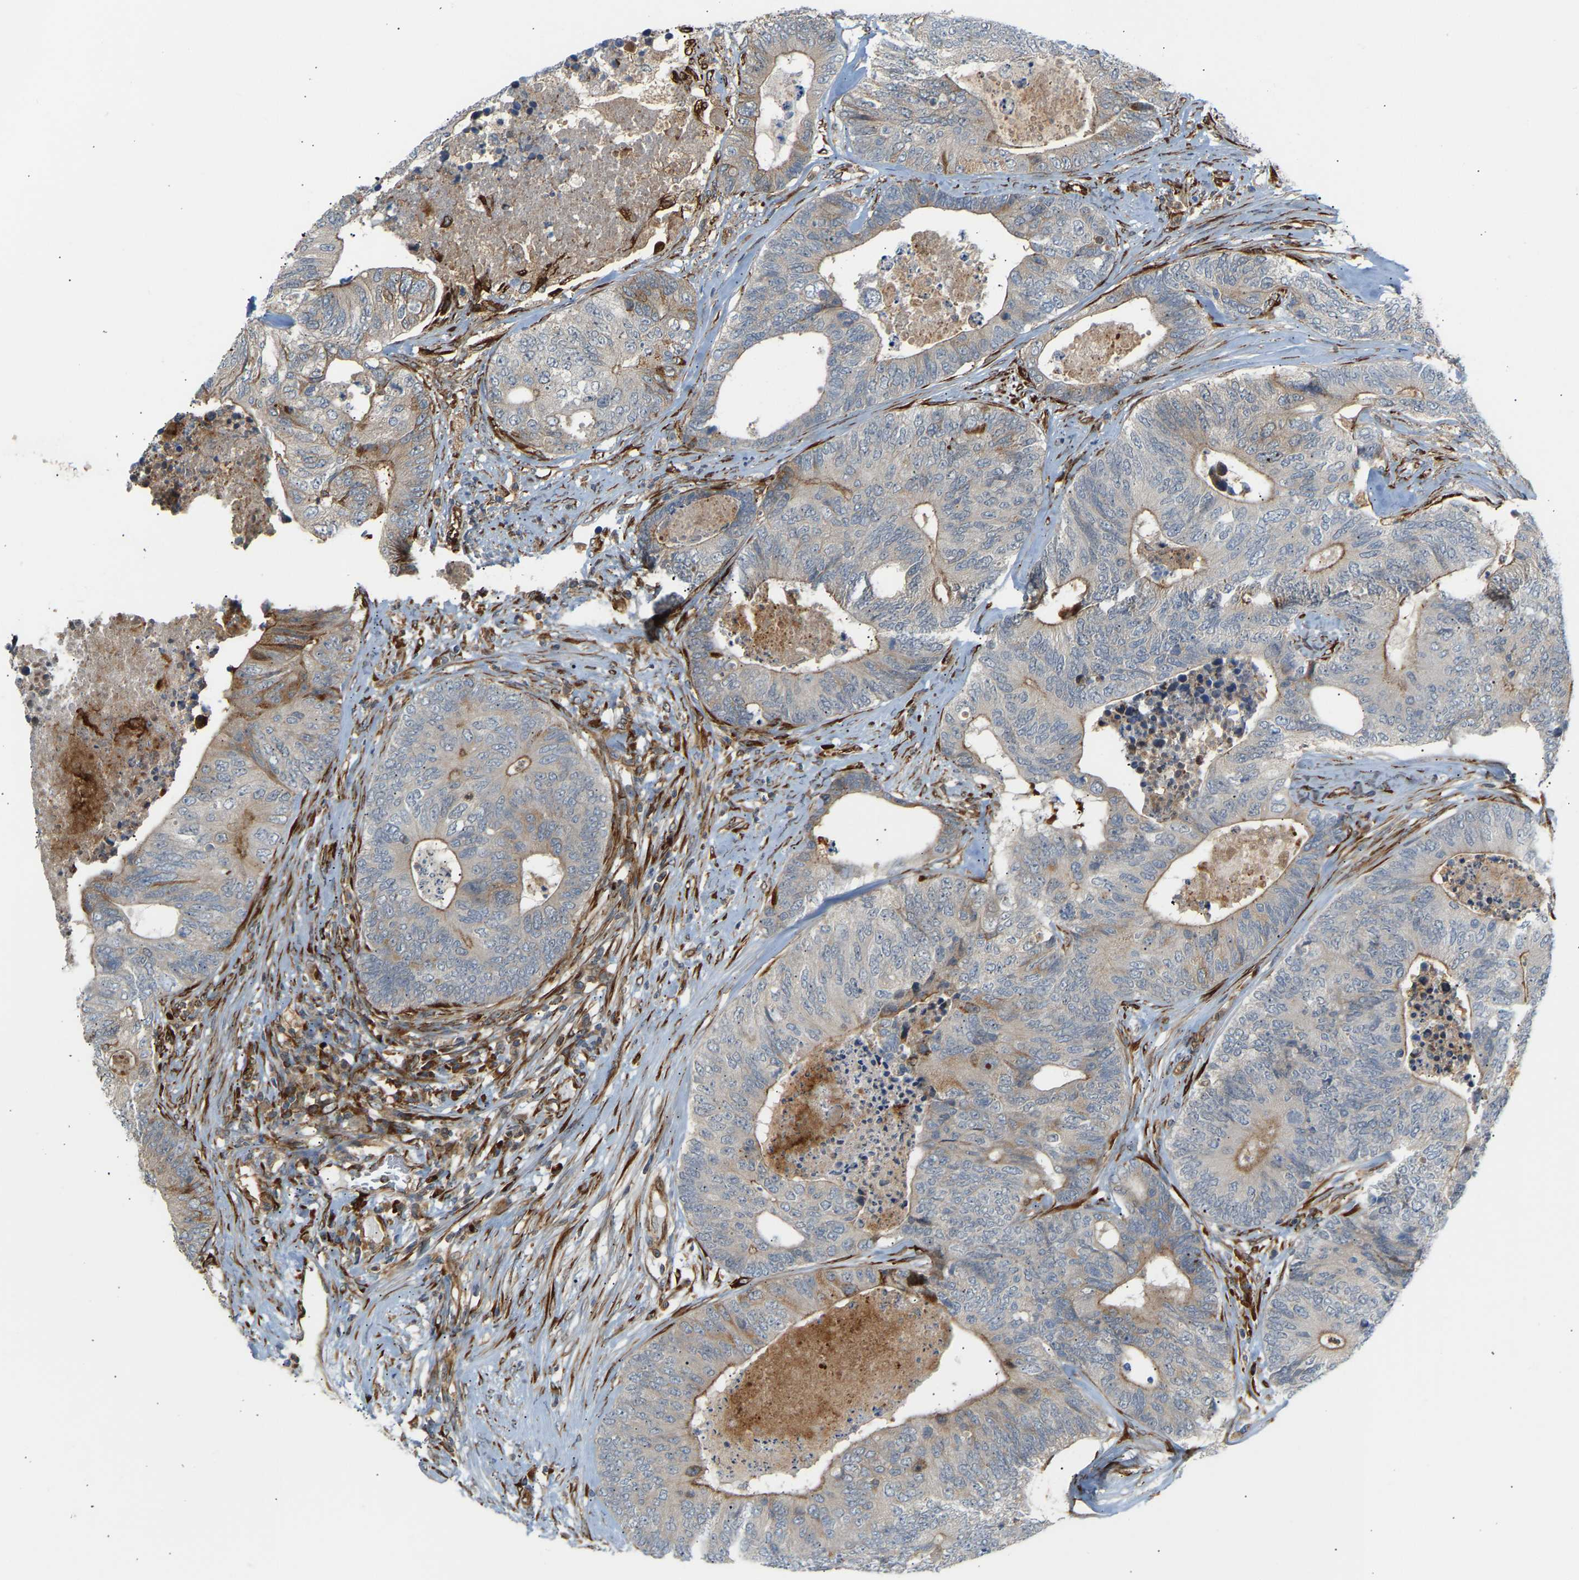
{"staining": {"intensity": "weak", "quantity": "25%-75%", "location": "cytoplasmic/membranous"}, "tissue": "colorectal cancer", "cell_type": "Tumor cells", "image_type": "cancer", "snomed": [{"axis": "morphology", "description": "Adenocarcinoma, NOS"}, {"axis": "topography", "description": "Colon"}], "caption": "A histopathology image of adenocarcinoma (colorectal) stained for a protein reveals weak cytoplasmic/membranous brown staining in tumor cells. Immunohistochemistry stains the protein in brown and the nuclei are stained blue.", "gene": "PLCG2", "patient": {"sex": "female", "age": 67}}